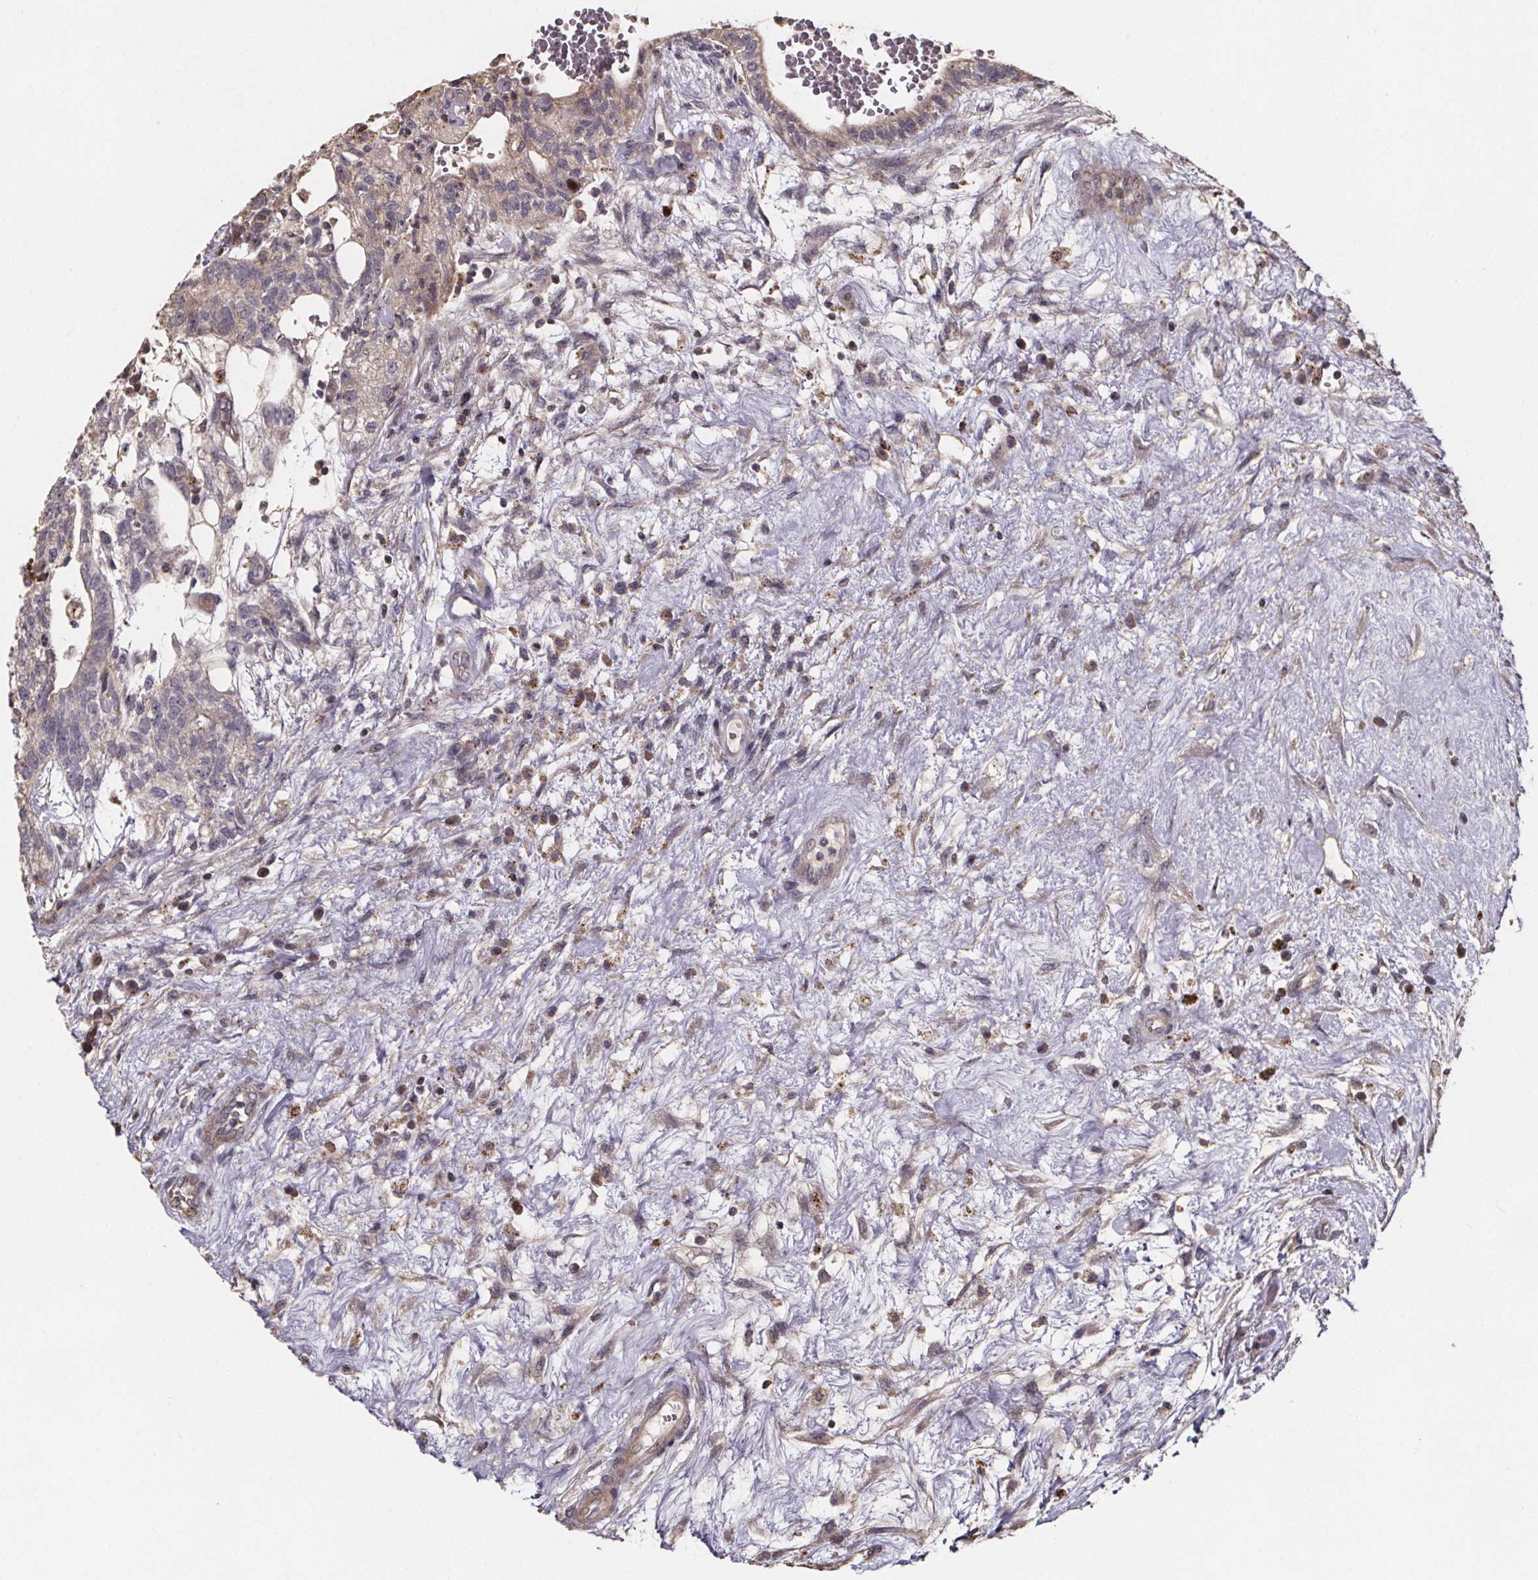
{"staining": {"intensity": "weak", "quantity": "25%-75%", "location": "cytoplasmic/membranous"}, "tissue": "testis cancer", "cell_type": "Tumor cells", "image_type": "cancer", "snomed": [{"axis": "morphology", "description": "Normal tissue, NOS"}, {"axis": "morphology", "description": "Carcinoma, Embryonal, NOS"}, {"axis": "topography", "description": "Testis"}], "caption": "Immunohistochemistry (IHC) image of human testis embryonal carcinoma stained for a protein (brown), which reveals low levels of weak cytoplasmic/membranous staining in about 25%-75% of tumor cells.", "gene": "ZNF879", "patient": {"sex": "male", "age": 32}}